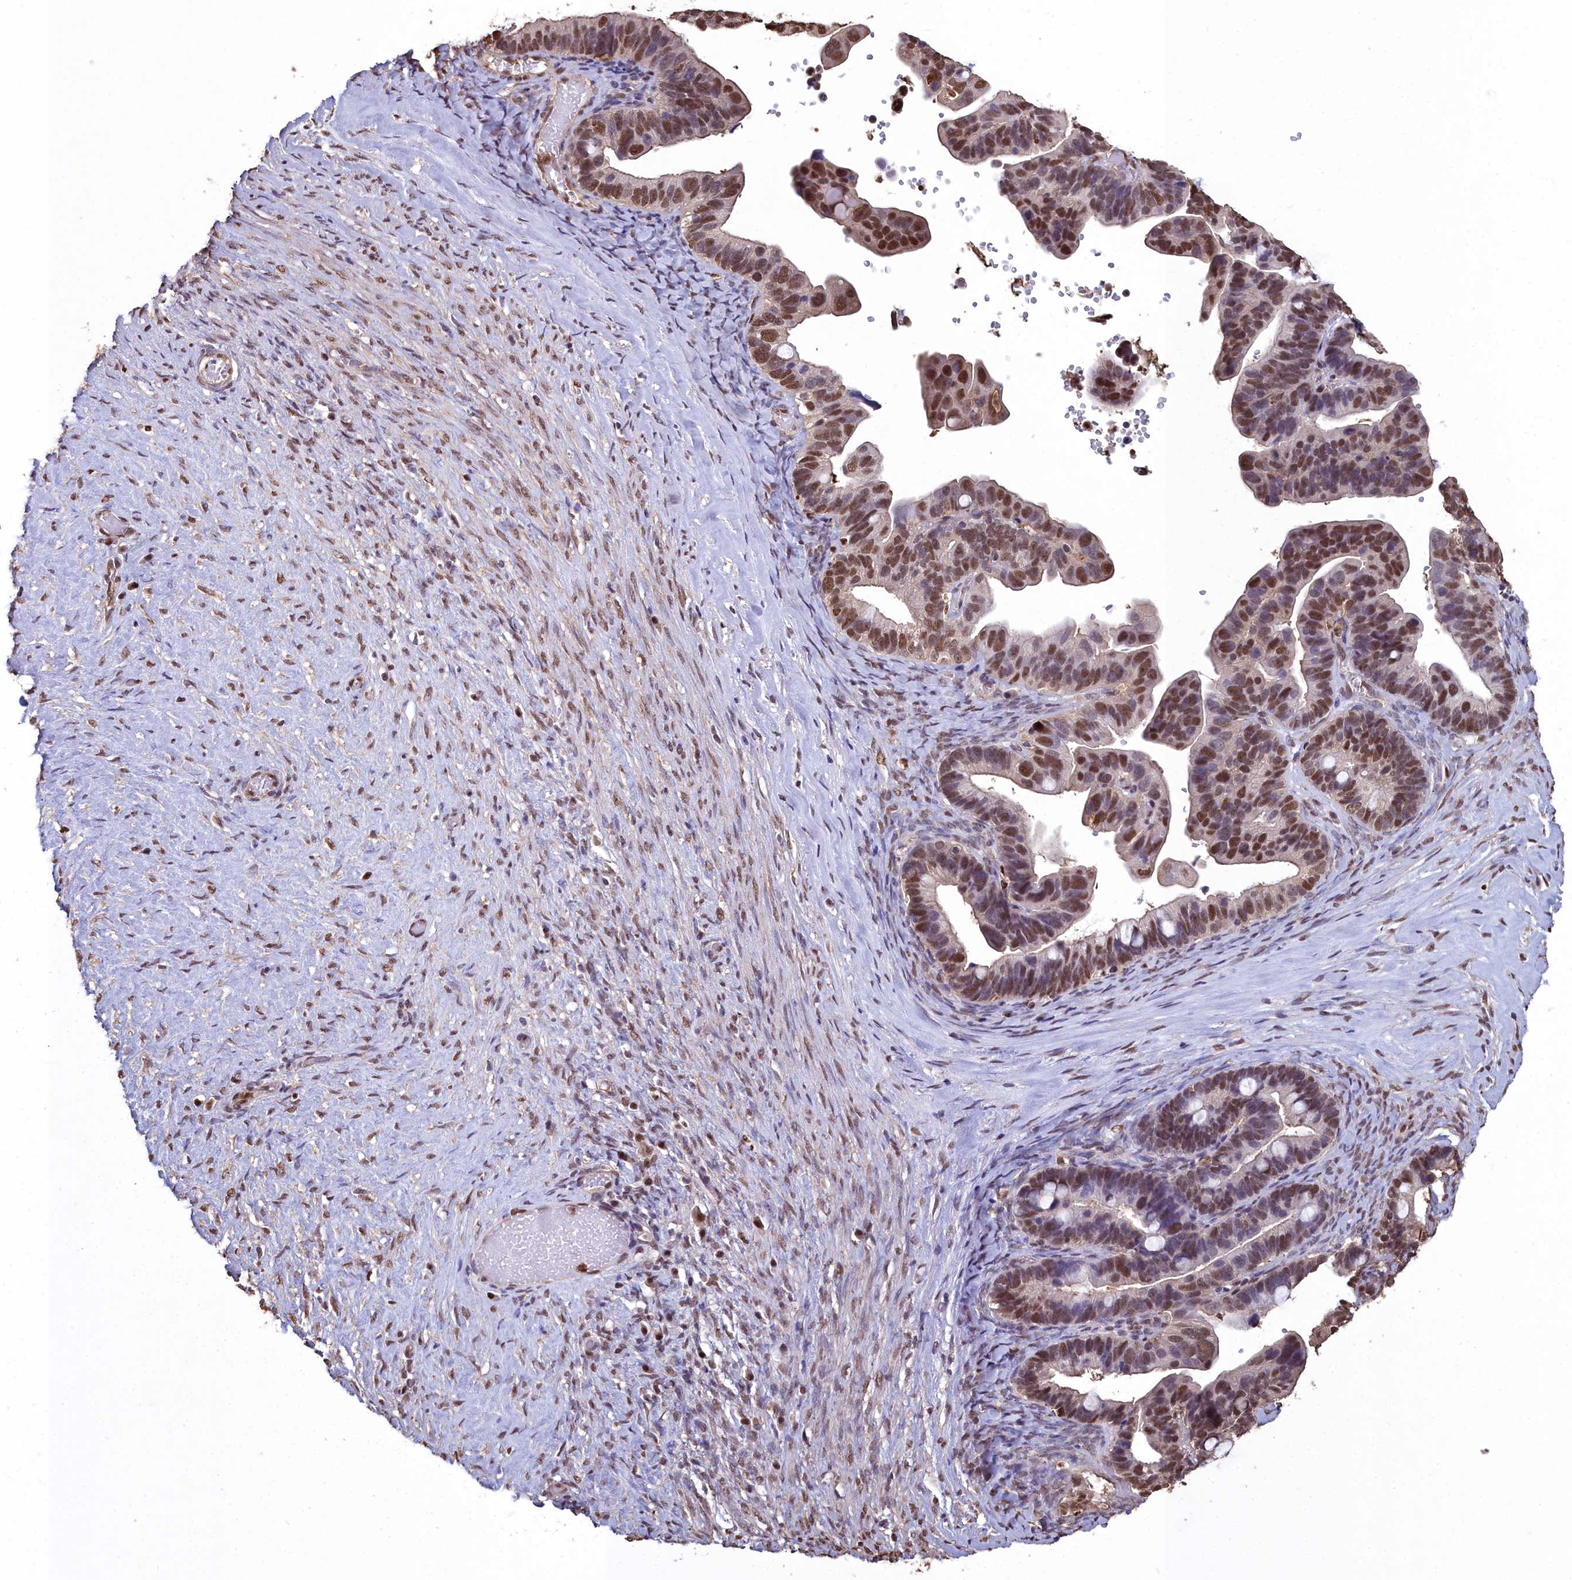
{"staining": {"intensity": "strong", "quantity": ">75%", "location": "nuclear"}, "tissue": "ovarian cancer", "cell_type": "Tumor cells", "image_type": "cancer", "snomed": [{"axis": "morphology", "description": "Cystadenocarcinoma, serous, NOS"}, {"axis": "topography", "description": "Ovary"}], "caption": "There is high levels of strong nuclear expression in tumor cells of ovarian cancer (serous cystadenocarcinoma), as demonstrated by immunohistochemical staining (brown color).", "gene": "GAPDH", "patient": {"sex": "female", "age": 56}}